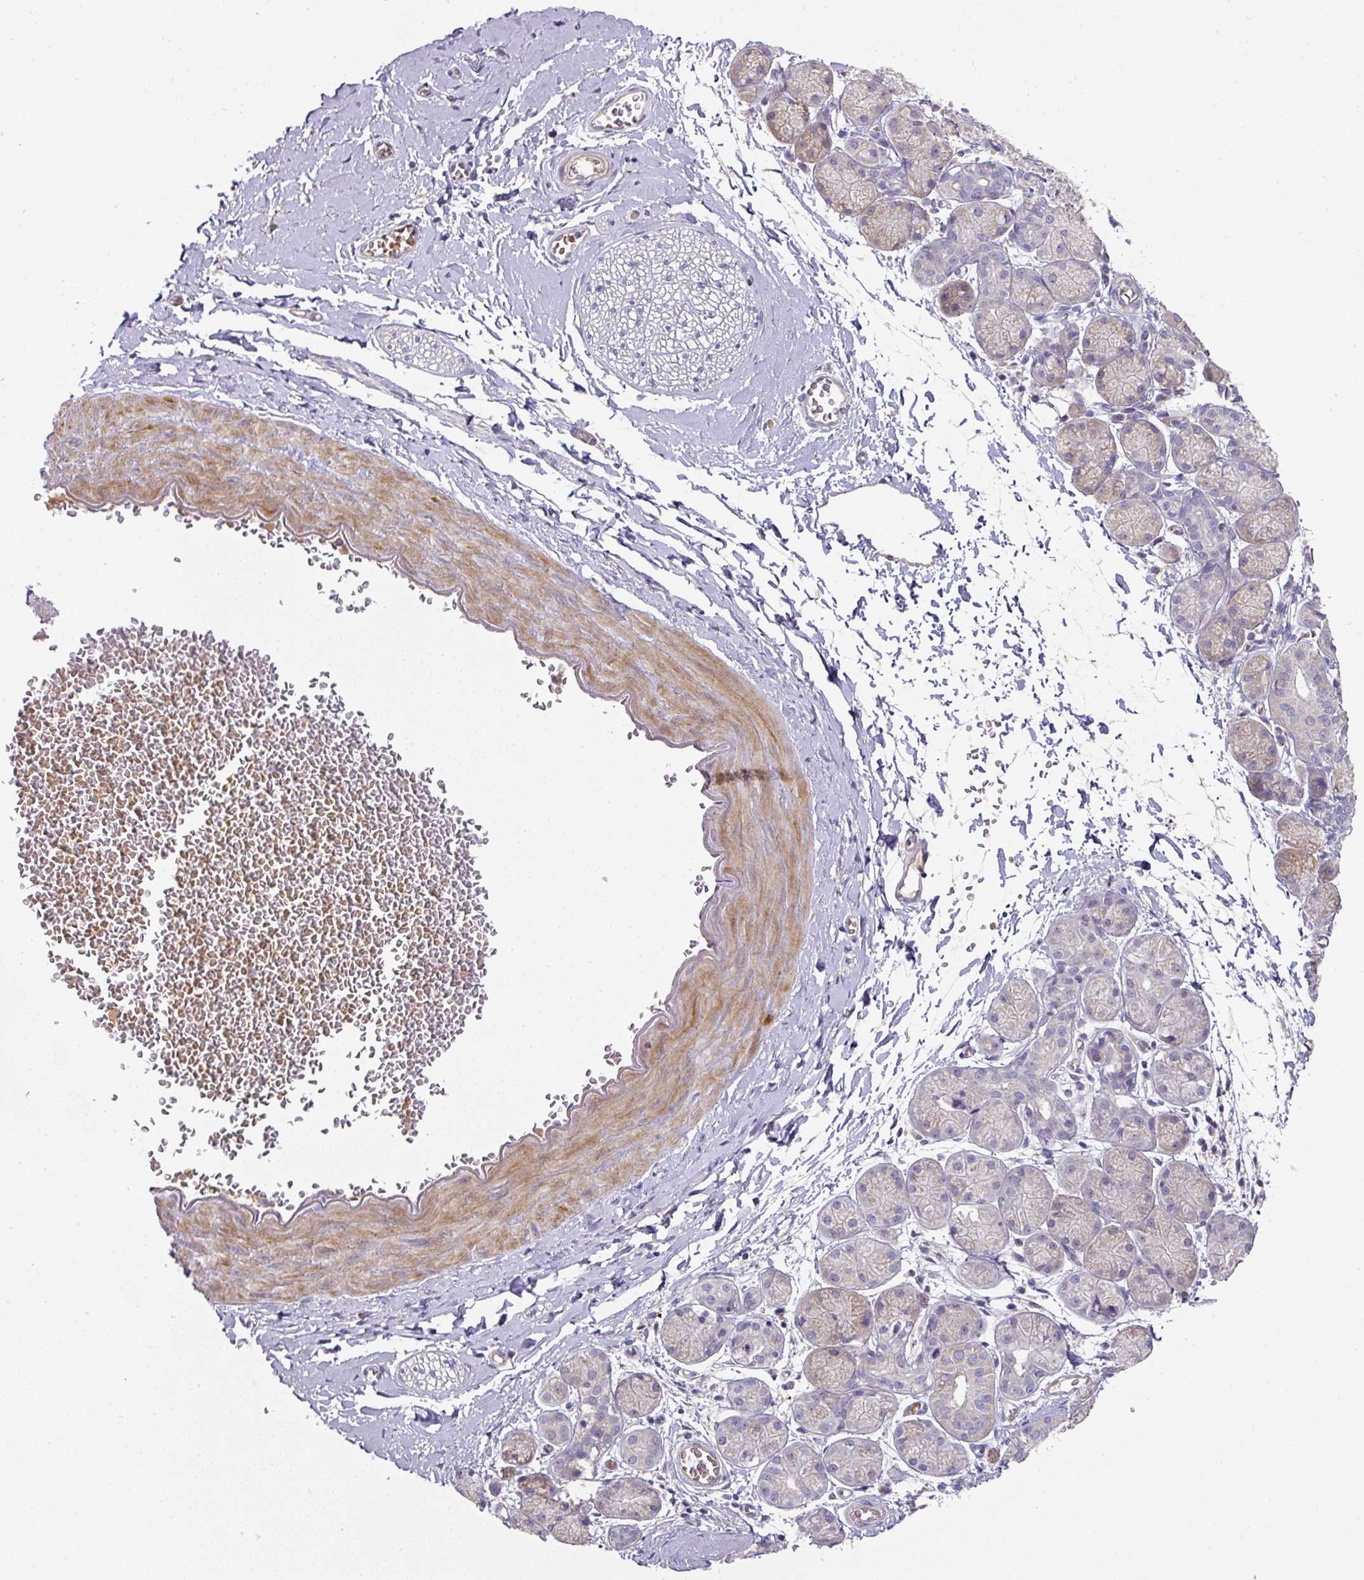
{"staining": {"intensity": "negative", "quantity": "none", "location": "none"}, "tissue": "adipose tissue", "cell_type": "Adipocytes", "image_type": "normal", "snomed": [{"axis": "morphology", "description": "Normal tissue, NOS"}, {"axis": "topography", "description": "Salivary gland"}, {"axis": "topography", "description": "Peripheral nerve tissue"}], "caption": "Photomicrograph shows no significant protein staining in adipocytes of unremarkable adipose tissue.", "gene": "TARM1", "patient": {"sex": "female", "age": 24}}